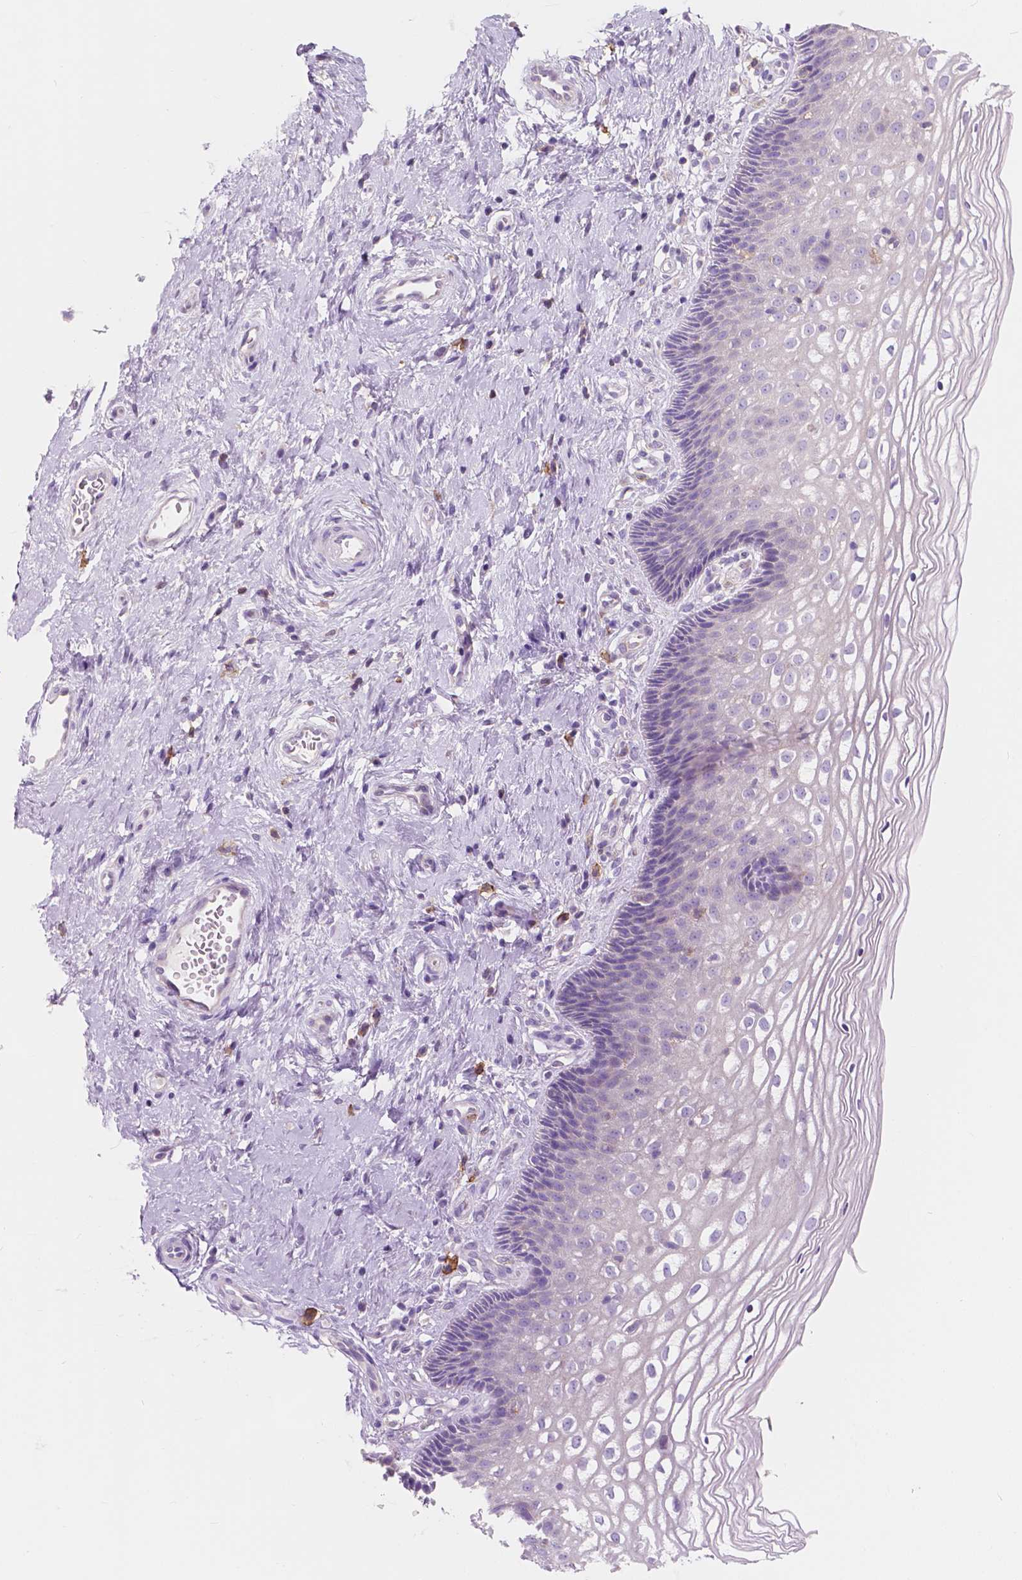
{"staining": {"intensity": "negative", "quantity": "none", "location": "none"}, "tissue": "cervix", "cell_type": "Glandular cells", "image_type": "normal", "snomed": [{"axis": "morphology", "description": "Normal tissue, NOS"}, {"axis": "topography", "description": "Cervix"}], "caption": "Glandular cells show no significant protein expression in benign cervix. (Brightfield microscopy of DAB (3,3'-diaminobenzidine) IHC at high magnification).", "gene": "SEMA4A", "patient": {"sex": "female", "age": 34}}